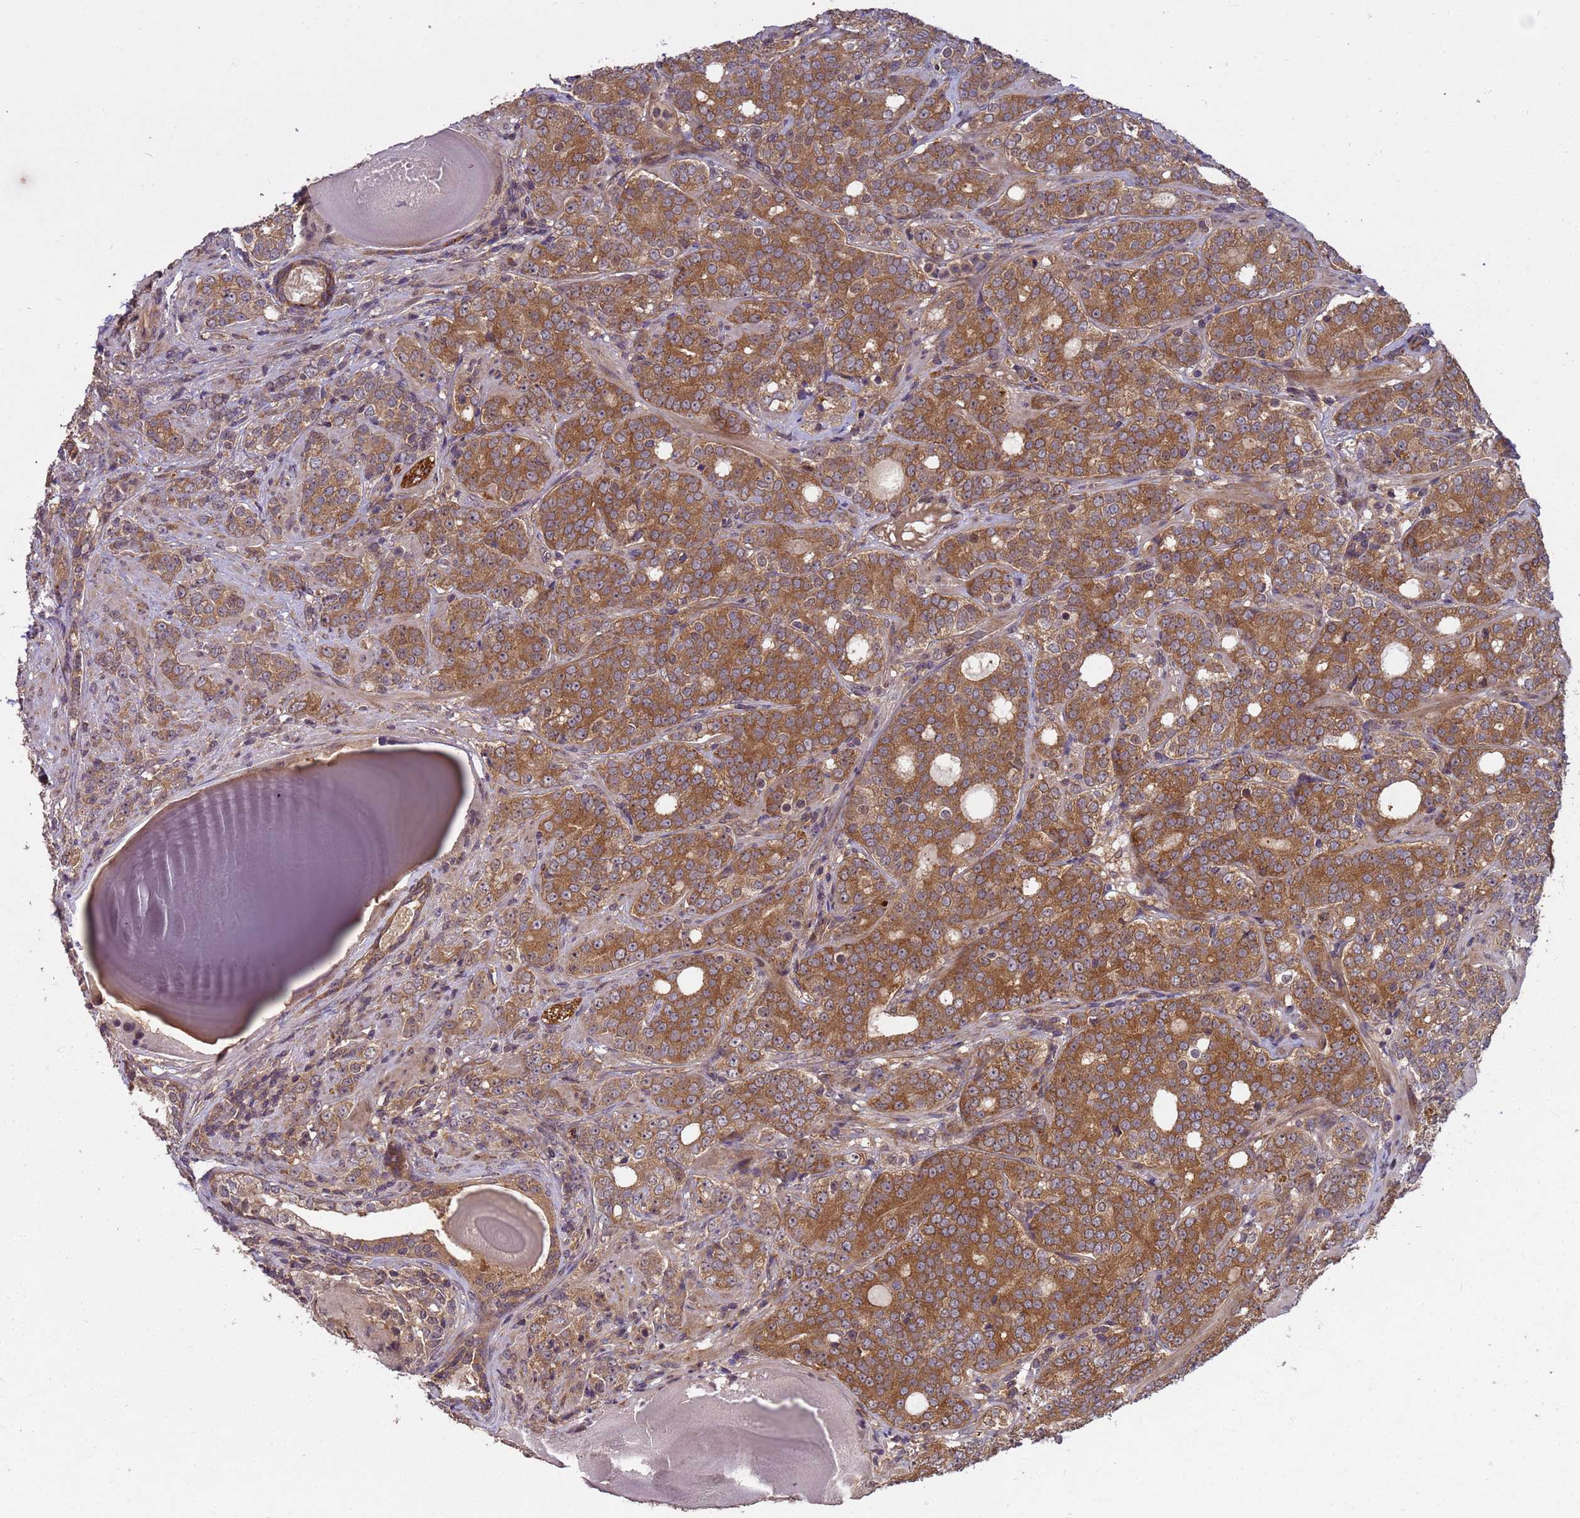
{"staining": {"intensity": "moderate", "quantity": ">75%", "location": "cytoplasmic/membranous"}, "tissue": "prostate cancer", "cell_type": "Tumor cells", "image_type": "cancer", "snomed": [{"axis": "morphology", "description": "Adenocarcinoma, High grade"}, {"axis": "topography", "description": "Prostate"}], "caption": "DAB immunohistochemical staining of human adenocarcinoma (high-grade) (prostate) demonstrates moderate cytoplasmic/membranous protein positivity in about >75% of tumor cells.", "gene": "PPP2CB", "patient": {"sex": "male", "age": 64}}